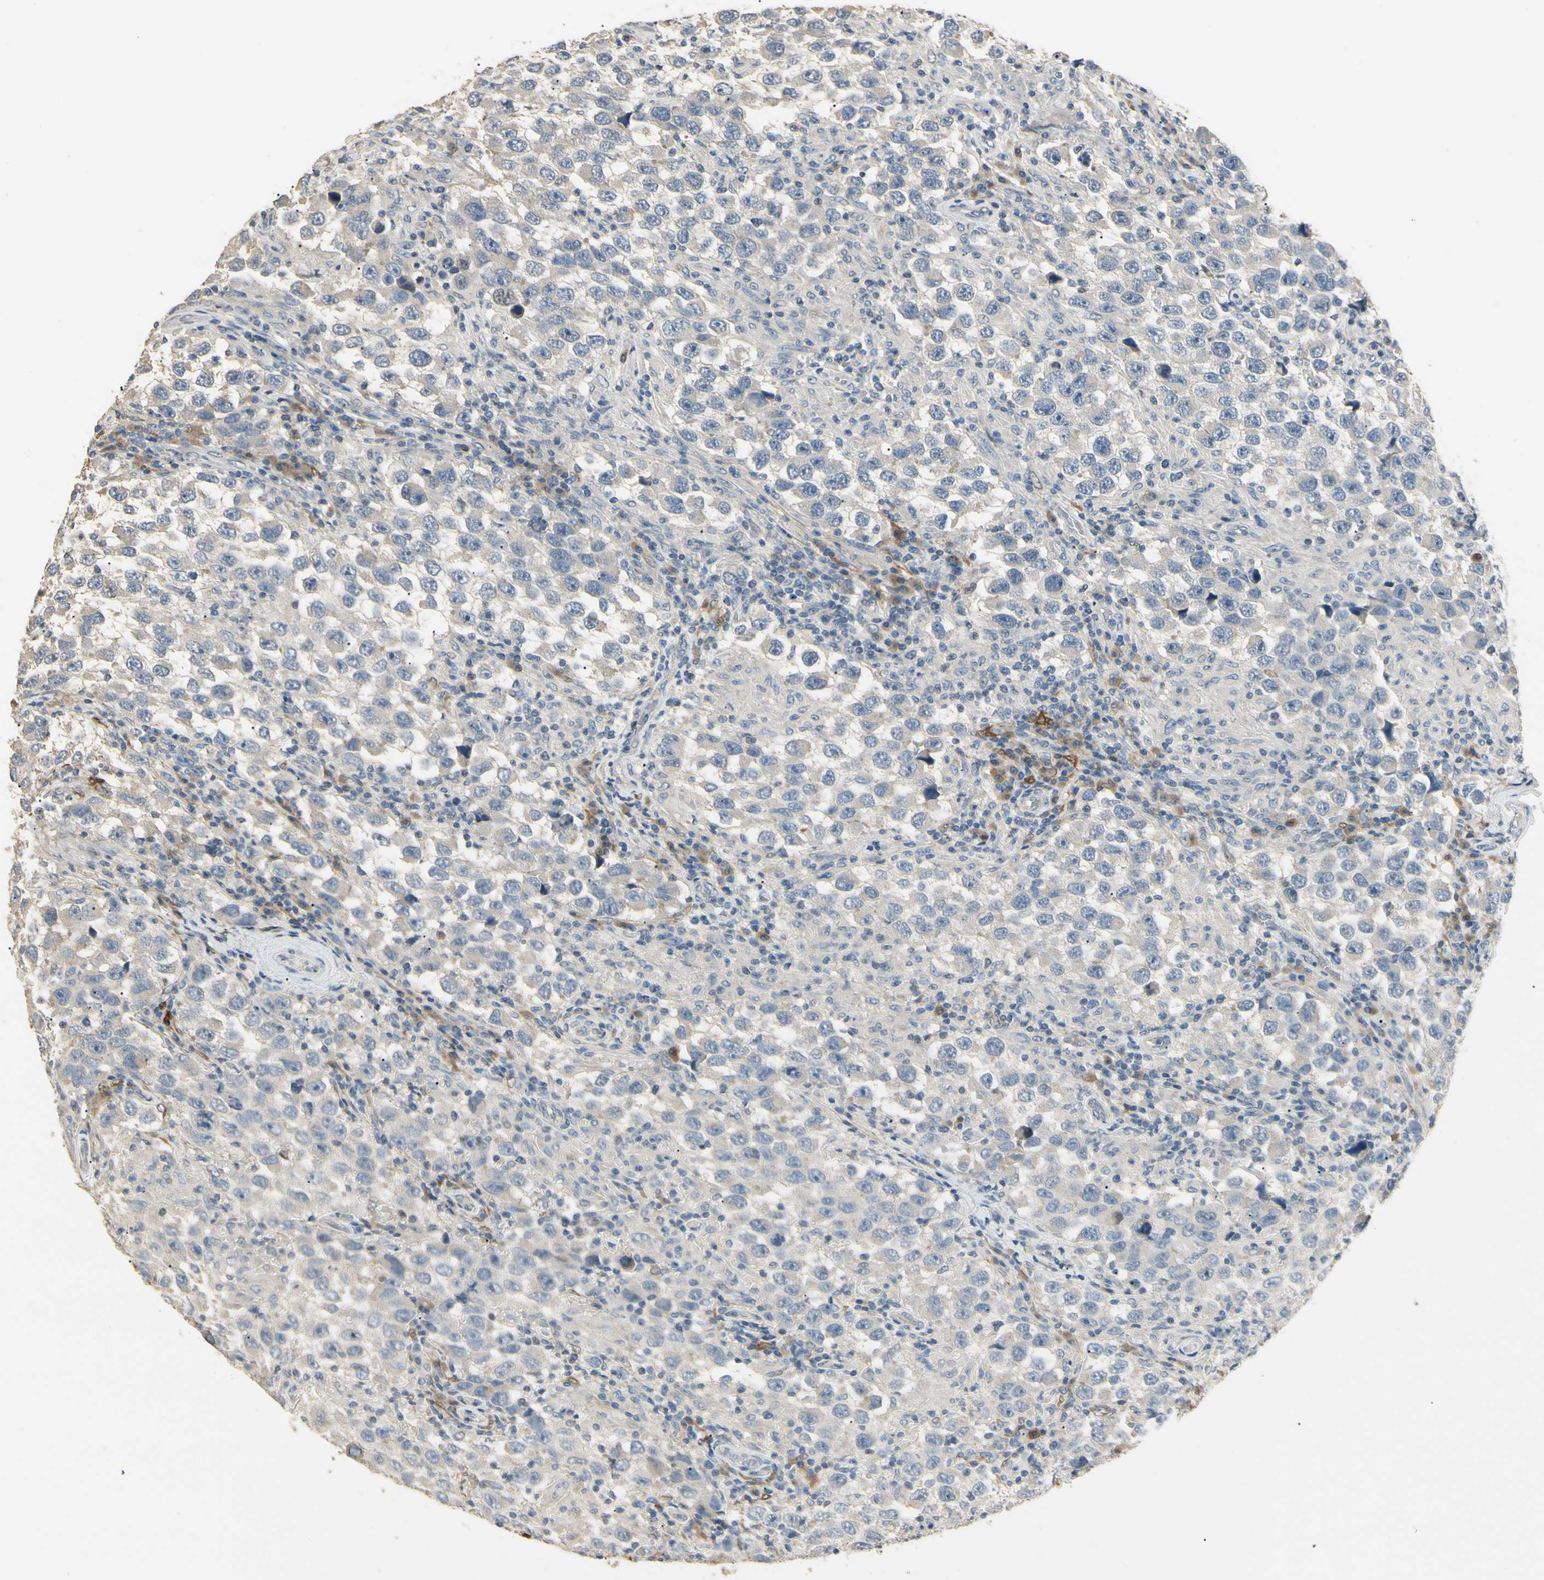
{"staining": {"intensity": "negative", "quantity": "none", "location": "none"}, "tissue": "testis cancer", "cell_type": "Tumor cells", "image_type": "cancer", "snomed": [{"axis": "morphology", "description": "Carcinoma, Embryonal, NOS"}, {"axis": "topography", "description": "Testis"}], "caption": "Tumor cells show no significant staining in testis cancer.", "gene": "GNE", "patient": {"sex": "male", "age": 21}}